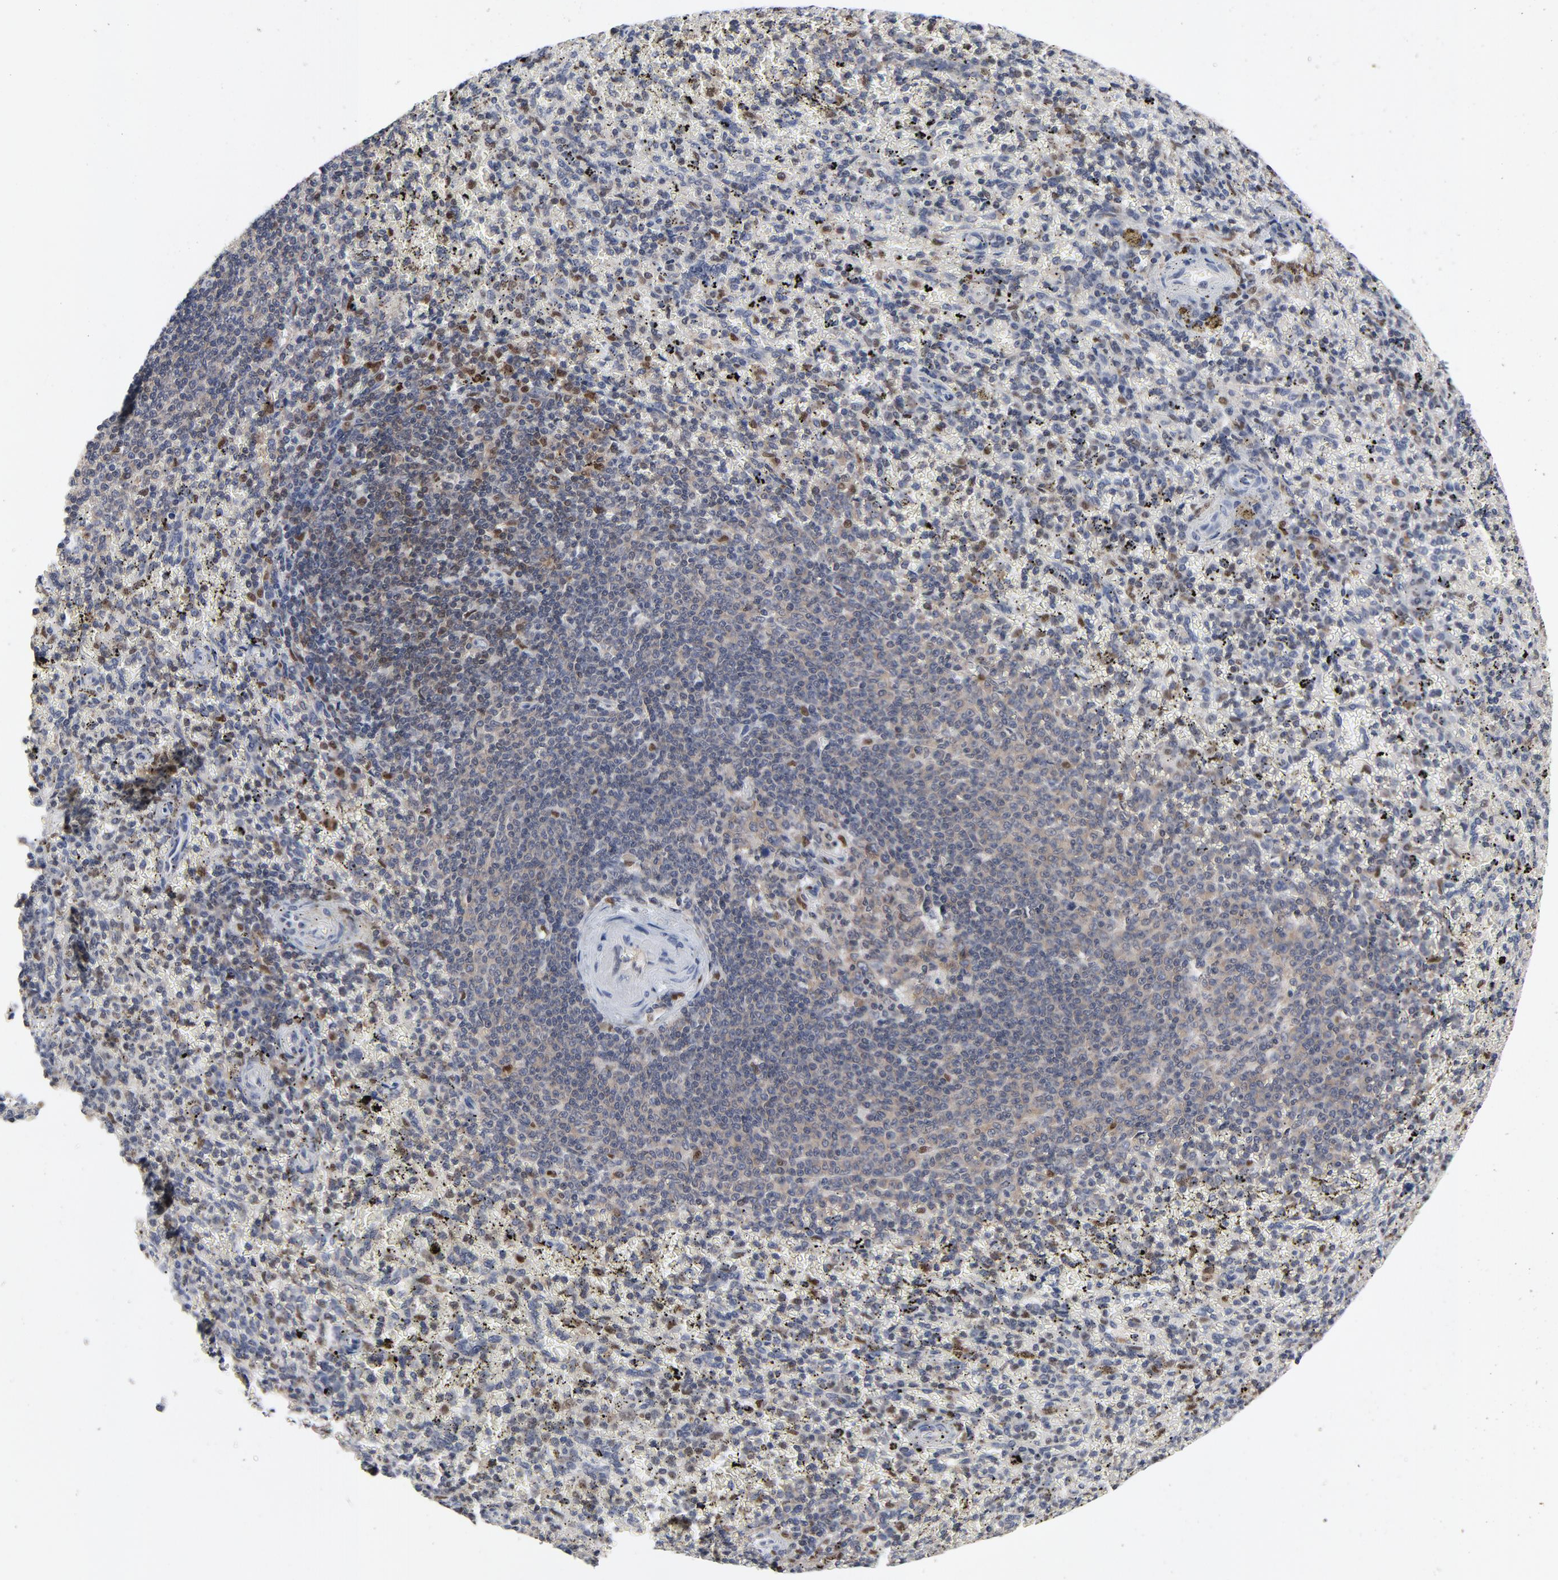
{"staining": {"intensity": "strong", "quantity": "<25%", "location": "cytoplasmic/membranous,nuclear"}, "tissue": "spleen", "cell_type": "Cells in red pulp", "image_type": "normal", "snomed": [{"axis": "morphology", "description": "Normal tissue, NOS"}, {"axis": "topography", "description": "Spleen"}], "caption": "Immunohistochemistry histopathology image of normal spleen: human spleen stained using immunohistochemistry (IHC) exhibits medium levels of strong protein expression localized specifically in the cytoplasmic/membranous,nuclear of cells in red pulp, appearing as a cytoplasmic/membranous,nuclear brown color.", "gene": "NFKB1", "patient": {"sex": "female", "age": 43}}